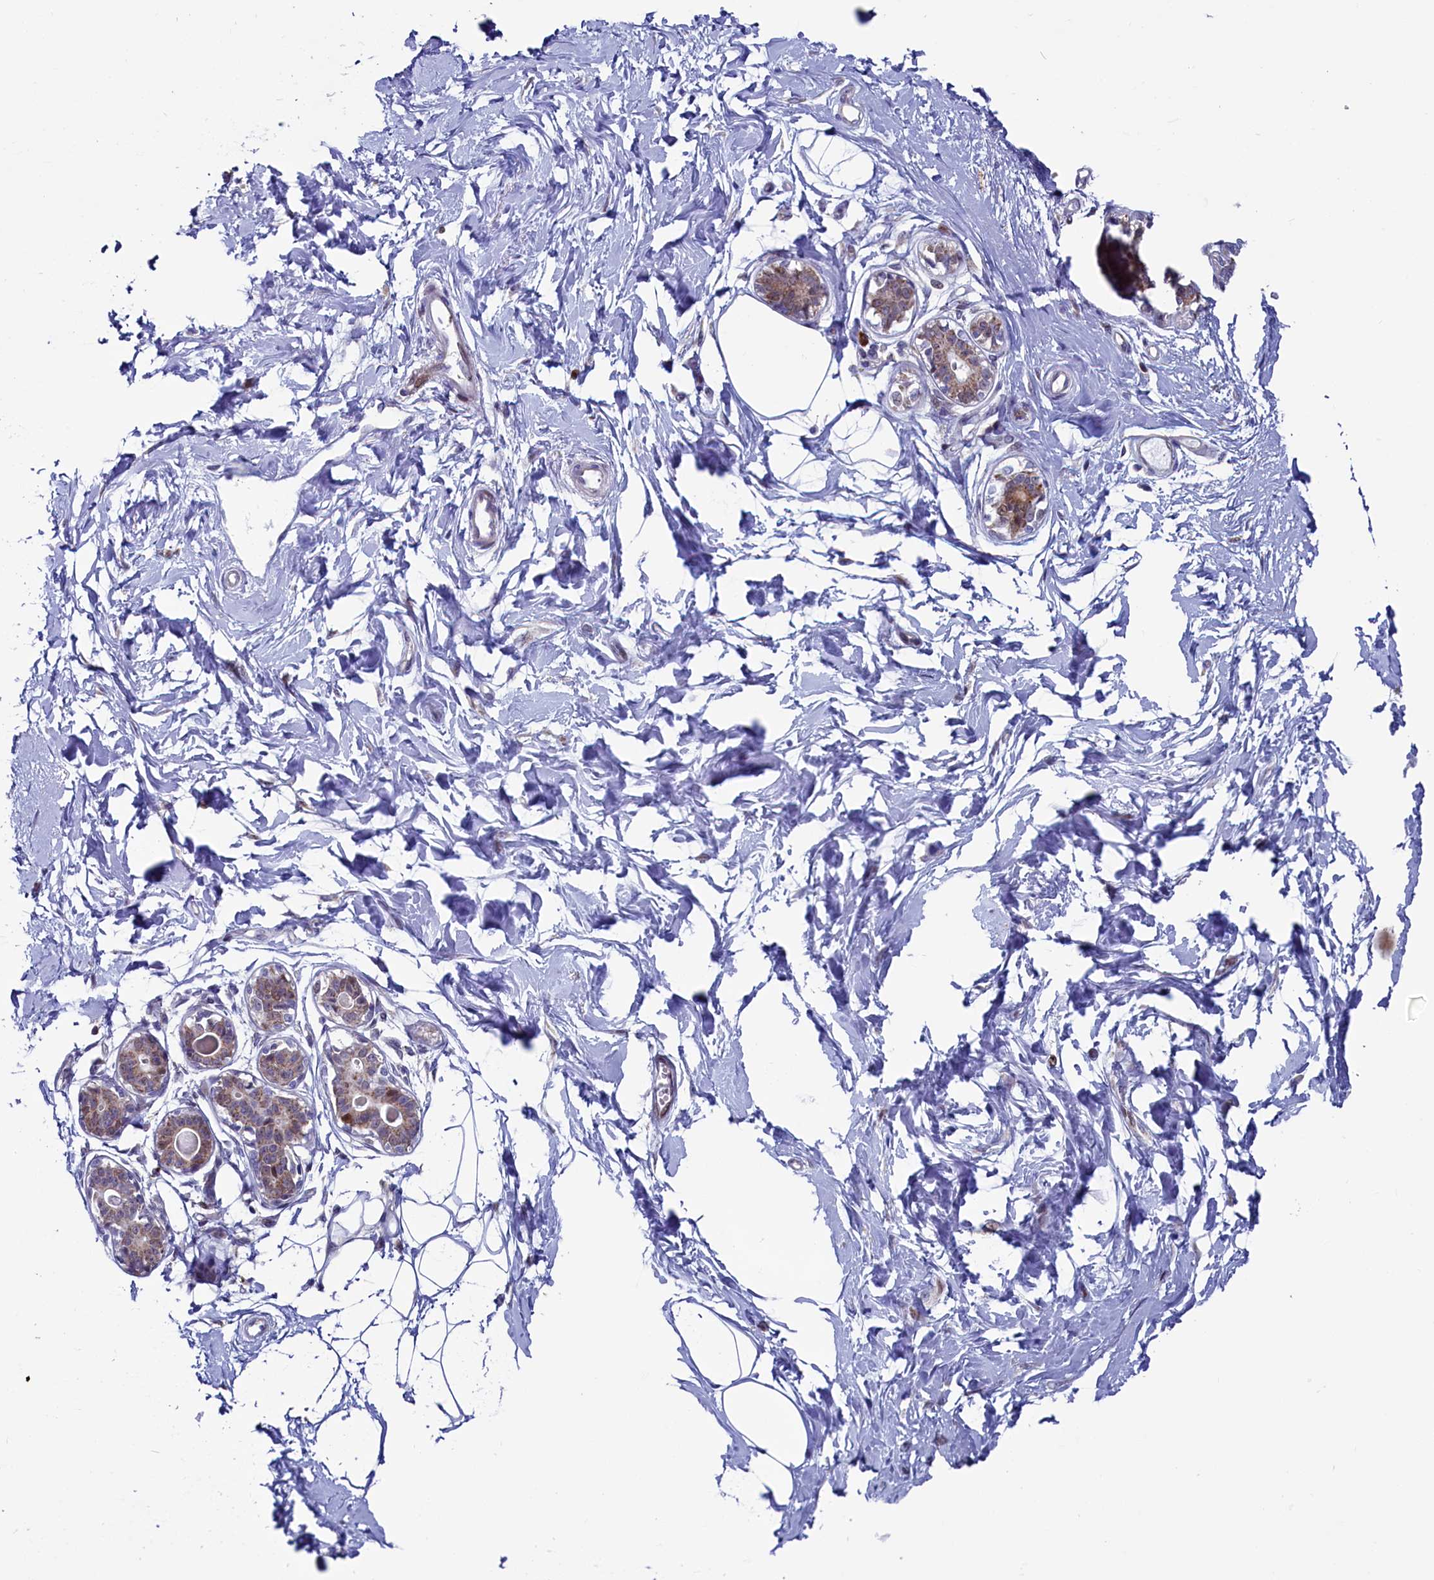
{"staining": {"intensity": "negative", "quantity": "none", "location": "none"}, "tissue": "breast", "cell_type": "Adipocytes", "image_type": "normal", "snomed": [{"axis": "morphology", "description": "Normal tissue, NOS"}, {"axis": "topography", "description": "Breast"}], "caption": "High power microscopy micrograph of an immunohistochemistry histopathology image of normal breast, revealing no significant positivity in adipocytes.", "gene": "CIAPIN1", "patient": {"sex": "female", "age": 45}}